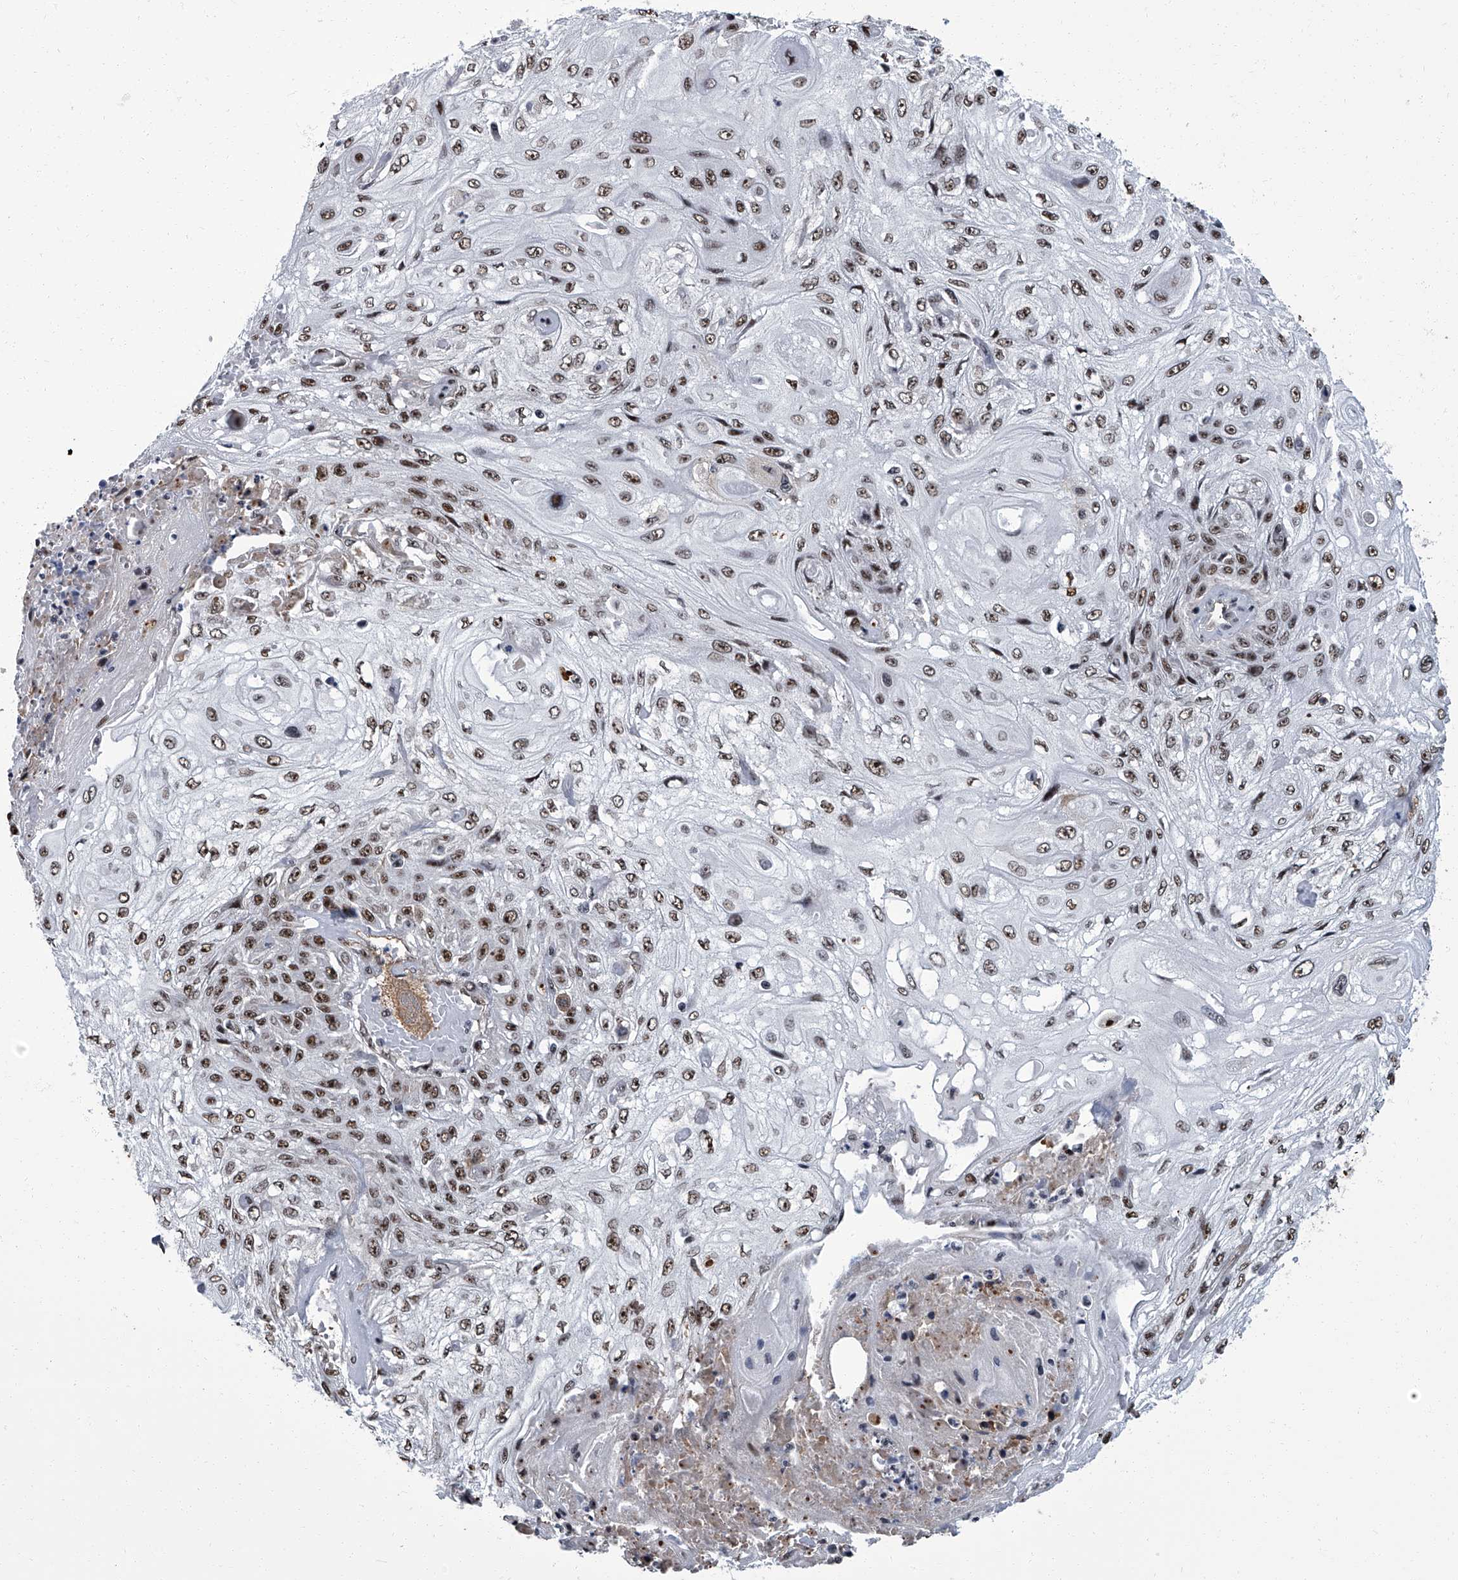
{"staining": {"intensity": "moderate", "quantity": ">75%", "location": "nuclear"}, "tissue": "skin cancer", "cell_type": "Tumor cells", "image_type": "cancer", "snomed": [{"axis": "morphology", "description": "Squamous cell carcinoma, NOS"}, {"axis": "morphology", "description": "Squamous cell carcinoma, metastatic, NOS"}, {"axis": "topography", "description": "Skin"}, {"axis": "topography", "description": "Lymph node"}], "caption": "Skin cancer tissue reveals moderate nuclear positivity in approximately >75% of tumor cells The staining is performed using DAB (3,3'-diaminobenzidine) brown chromogen to label protein expression. The nuclei are counter-stained blue using hematoxylin.", "gene": "ZNF518B", "patient": {"sex": "male", "age": 75}}